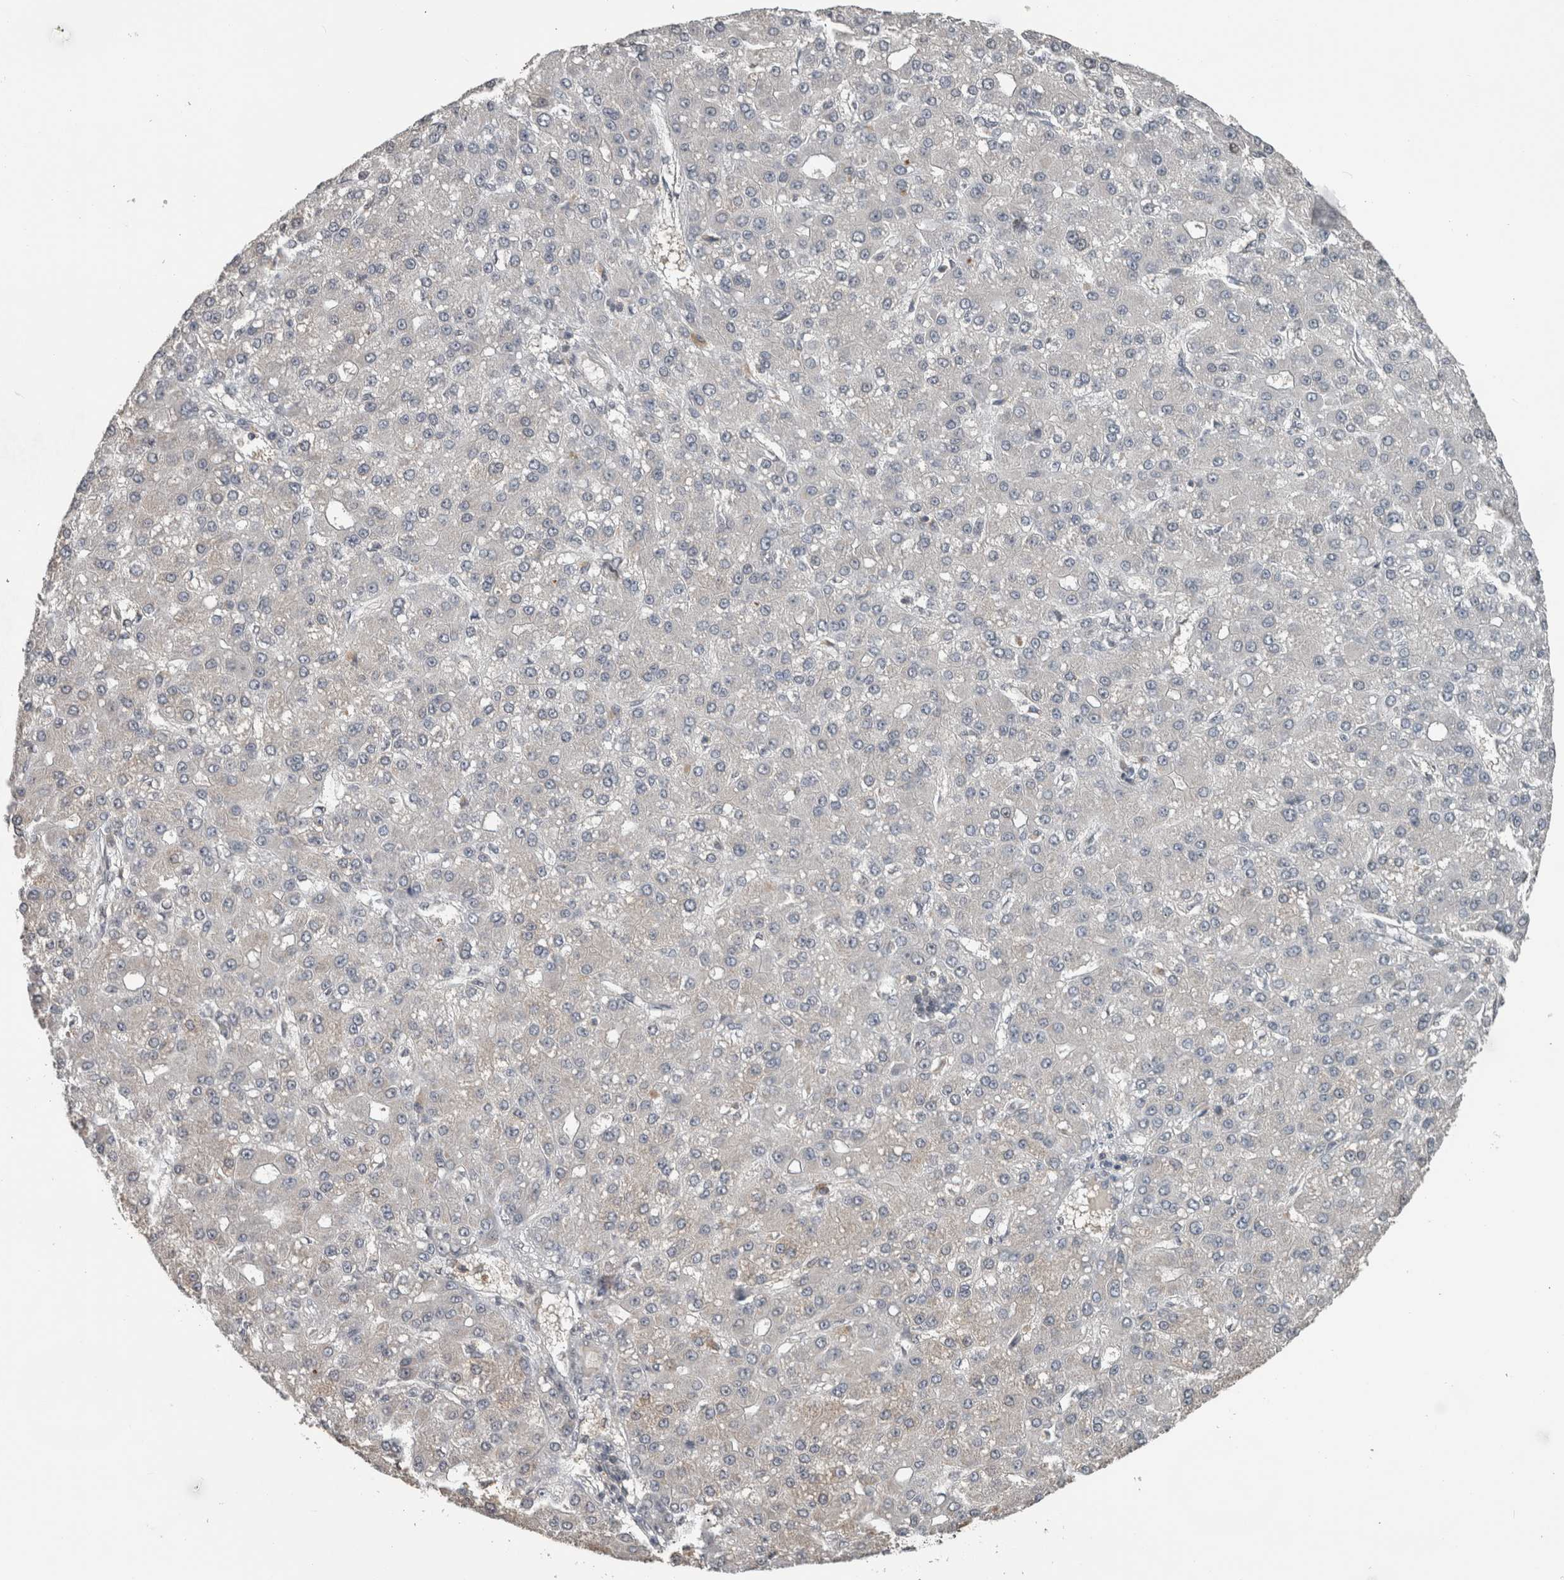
{"staining": {"intensity": "negative", "quantity": "none", "location": "none"}, "tissue": "liver cancer", "cell_type": "Tumor cells", "image_type": "cancer", "snomed": [{"axis": "morphology", "description": "Carcinoma, Hepatocellular, NOS"}, {"axis": "topography", "description": "Liver"}], "caption": "High magnification brightfield microscopy of liver hepatocellular carcinoma stained with DAB (3,3'-diaminobenzidine) (brown) and counterstained with hematoxylin (blue): tumor cells show no significant staining.", "gene": "MAFF", "patient": {"sex": "male", "age": 67}}